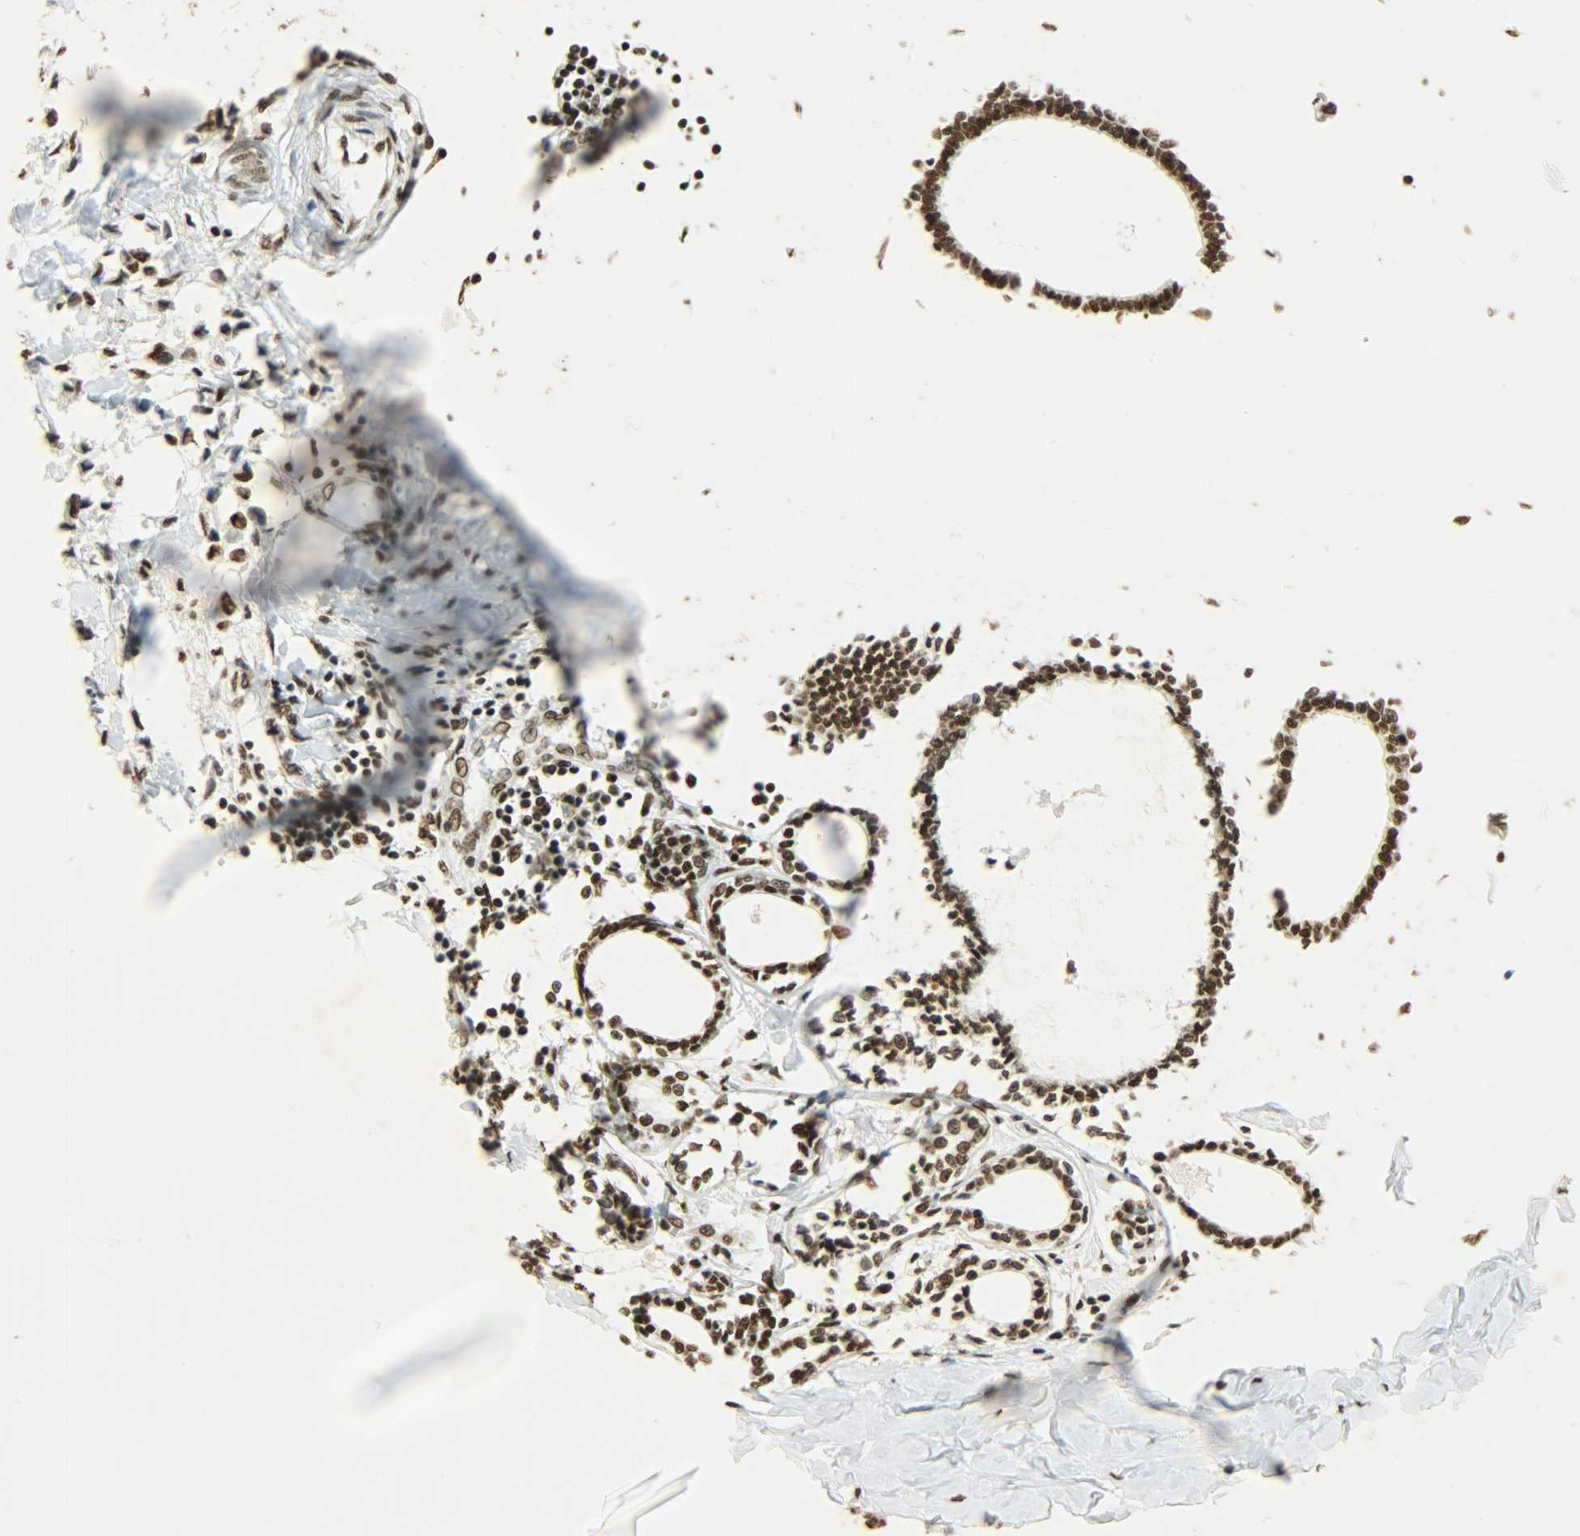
{"staining": {"intensity": "strong", "quantity": ">75%", "location": "nuclear"}, "tissue": "breast cancer", "cell_type": "Tumor cells", "image_type": "cancer", "snomed": [{"axis": "morphology", "description": "Lobular carcinoma"}, {"axis": "topography", "description": "Breast"}], "caption": "Human lobular carcinoma (breast) stained with a brown dye demonstrates strong nuclear positive positivity in approximately >75% of tumor cells.", "gene": "KHDRBS1", "patient": {"sex": "female", "age": 51}}